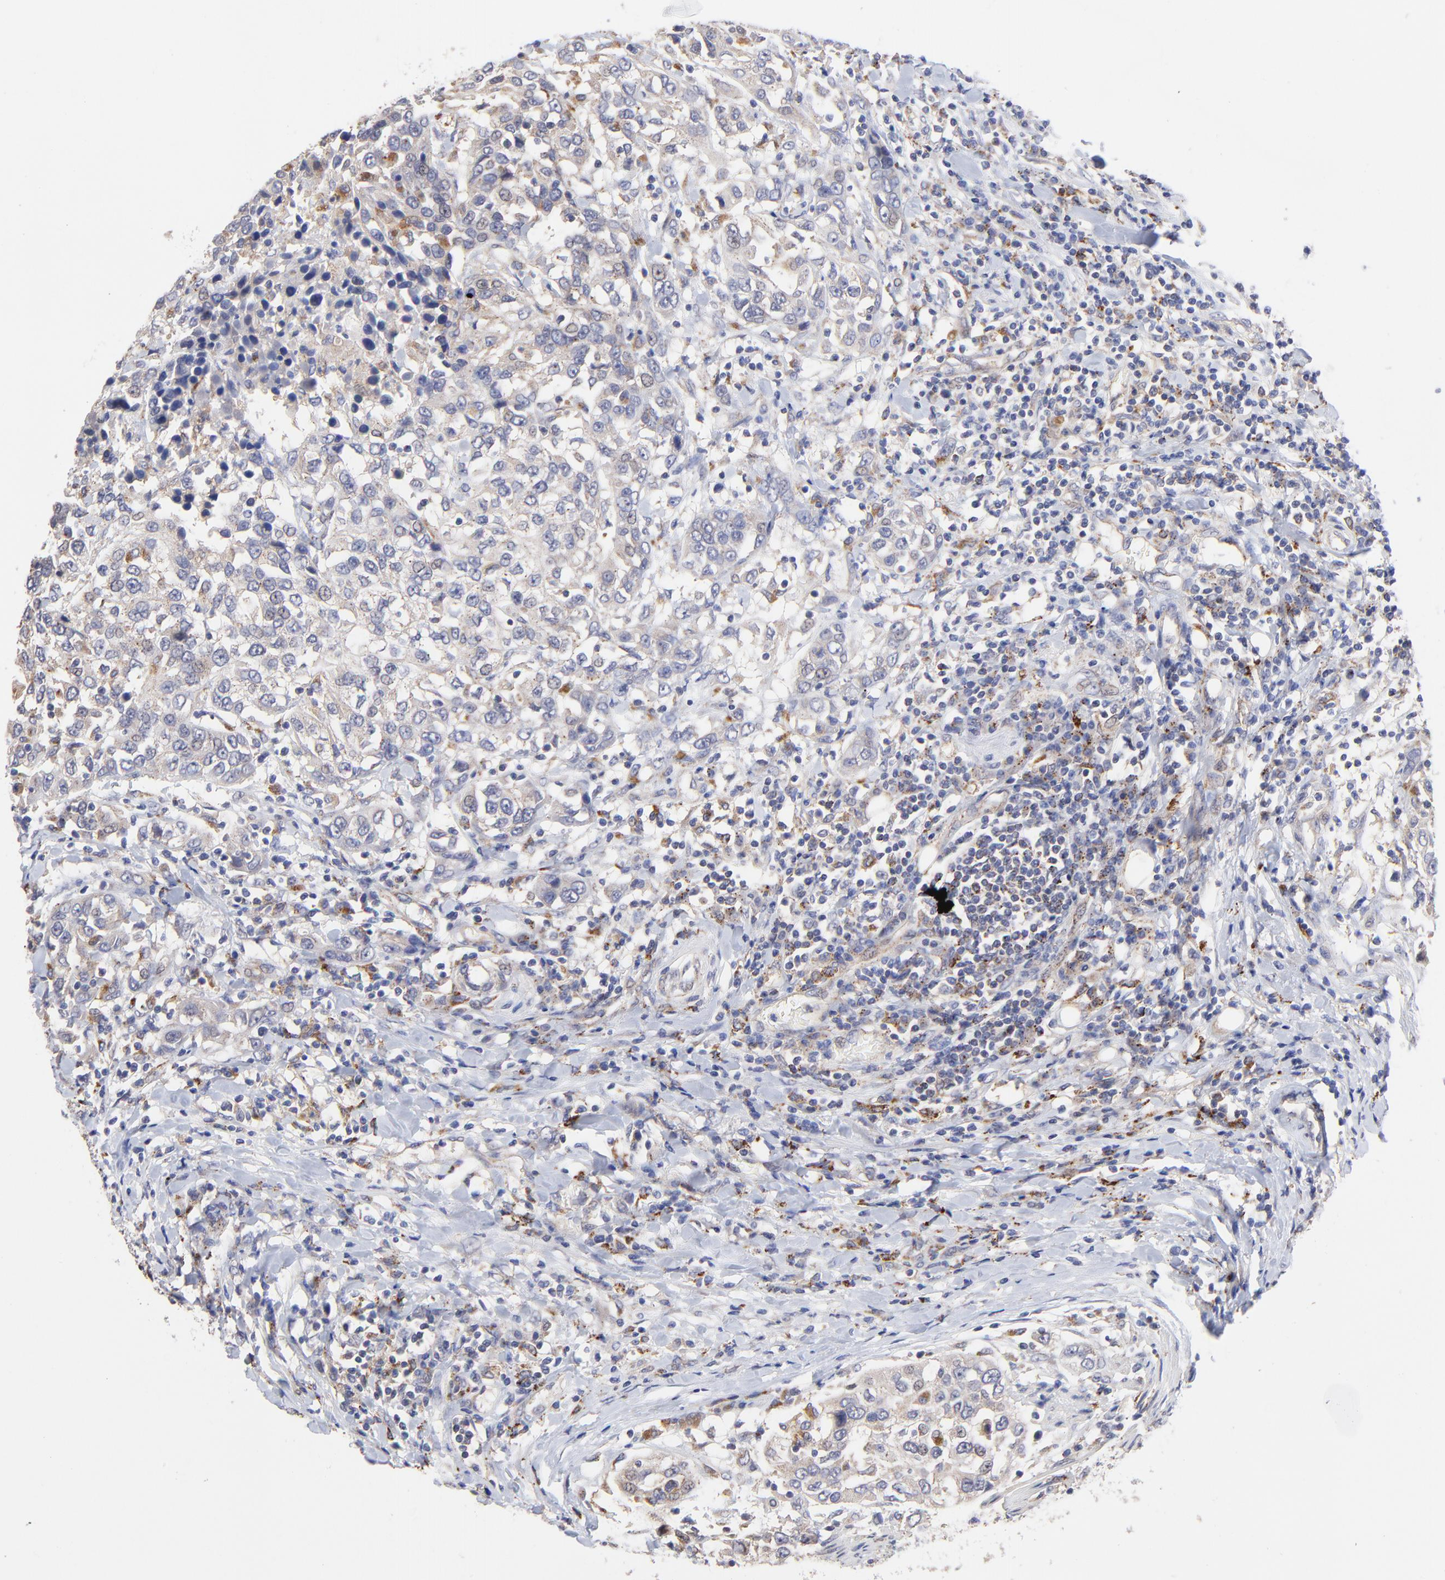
{"staining": {"intensity": "moderate", "quantity": "<25%", "location": "cytoplasmic/membranous"}, "tissue": "urothelial cancer", "cell_type": "Tumor cells", "image_type": "cancer", "snomed": [{"axis": "morphology", "description": "Urothelial carcinoma, High grade"}, {"axis": "topography", "description": "Urinary bladder"}], "caption": "Brown immunohistochemical staining in human urothelial carcinoma (high-grade) shows moderate cytoplasmic/membranous staining in approximately <25% of tumor cells.", "gene": "PDE4B", "patient": {"sex": "female", "age": 80}}